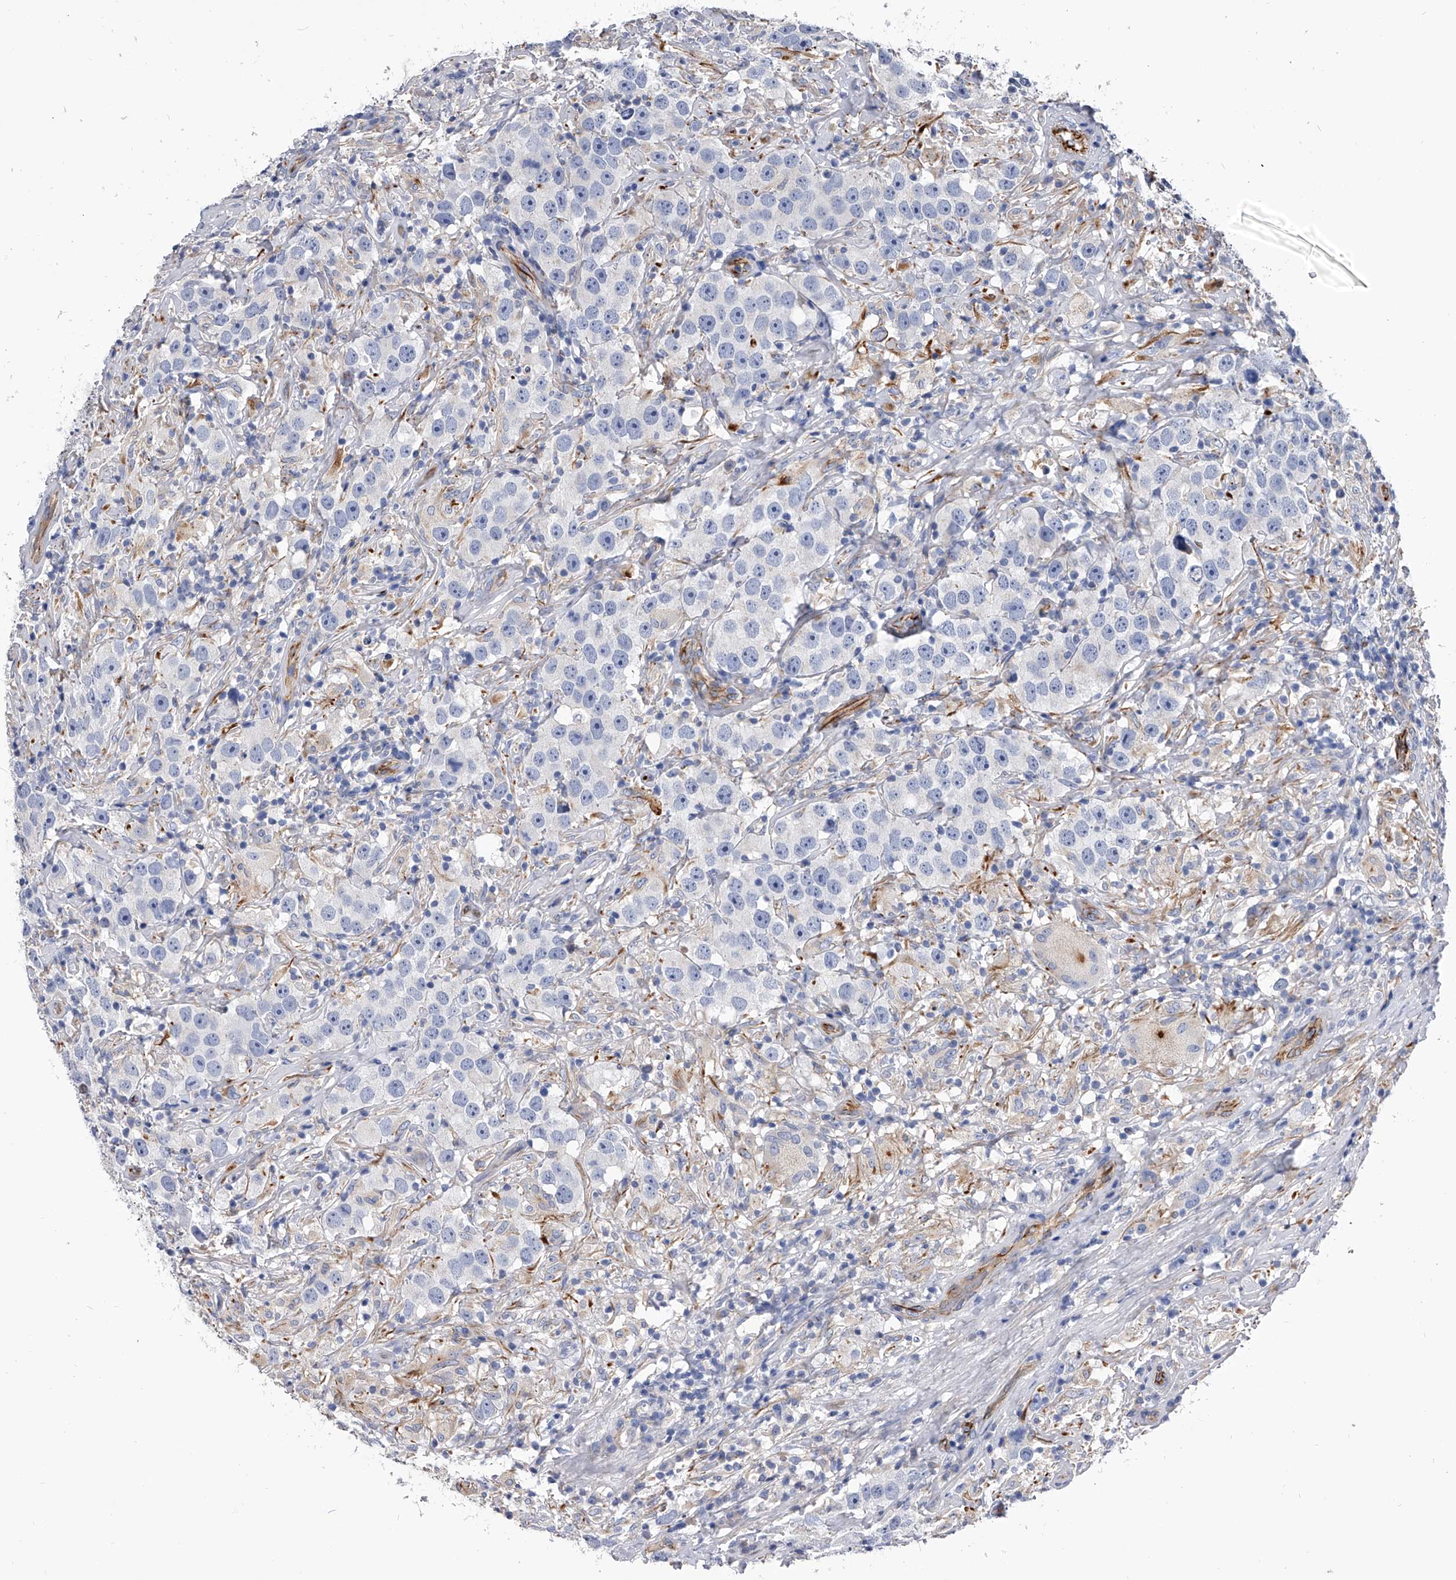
{"staining": {"intensity": "negative", "quantity": "none", "location": "none"}, "tissue": "testis cancer", "cell_type": "Tumor cells", "image_type": "cancer", "snomed": [{"axis": "morphology", "description": "Seminoma, NOS"}, {"axis": "topography", "description": "Testis"}], "caption": "Protein analysis of testis cancer displays no significant expression in tumor cells.", "gene": "EFCAB7", "patient": {"sex": "male", "age": 49}}